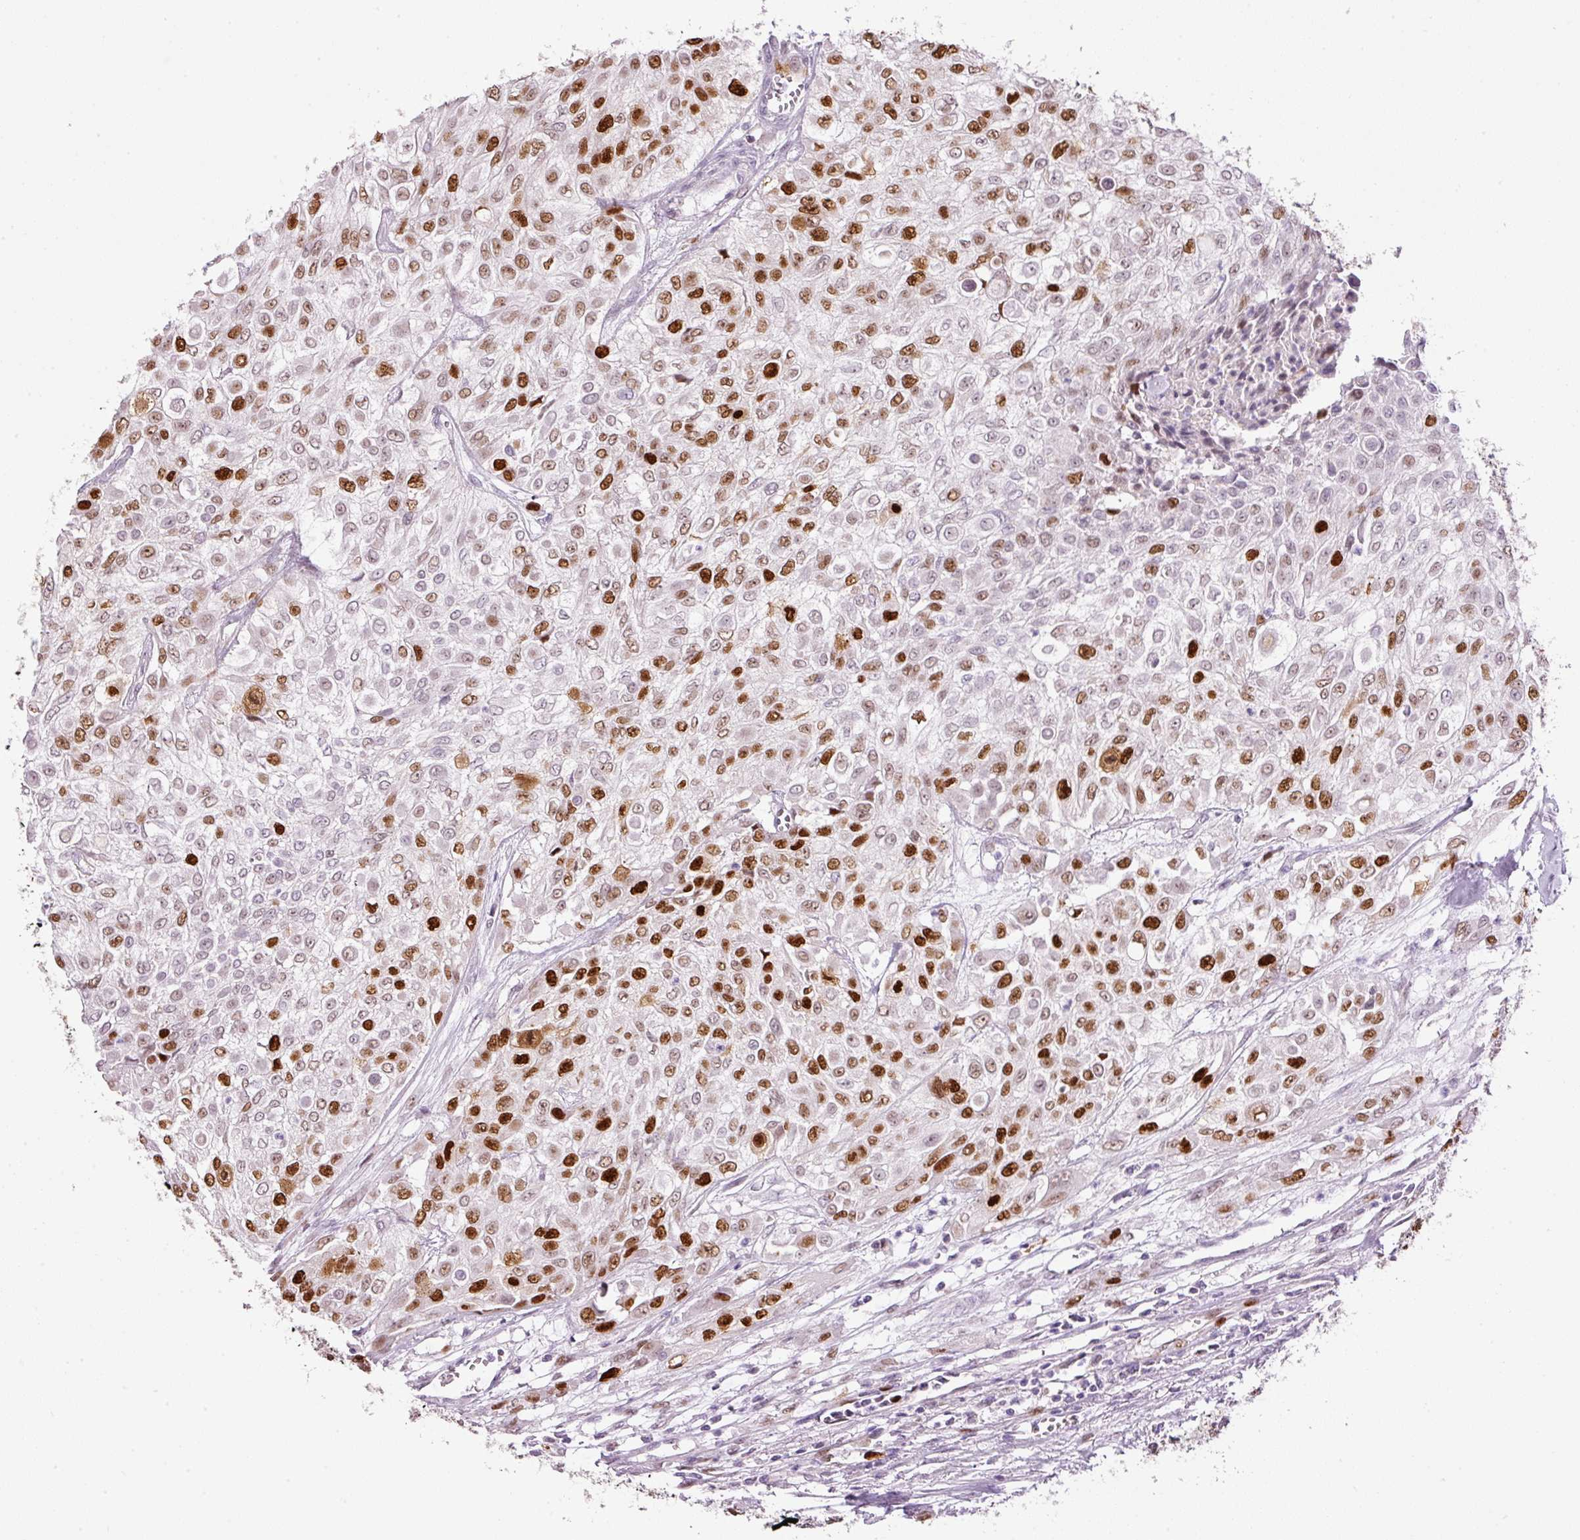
{"staining": {"intensity": "strong", "quantity": "25%-75%", "location": "nuclear"}, "tissue": "urothelial cancer", "cell_type": "Tumor cells", "image_type": "cancer", "snomed": [{"axis": "morphology", "description": "Urothelial carcinoma, High grade"}, {"axis": "topography", "description": "Urinary bladder"}], "caption": "Immunohistochemical staining of human urothelial cancer displays high levels of strong nuclear positivity in about 25%-75% of tumor cells.", "gene": "KPNA2", "patient": {"sex": "male", "age": 57}}